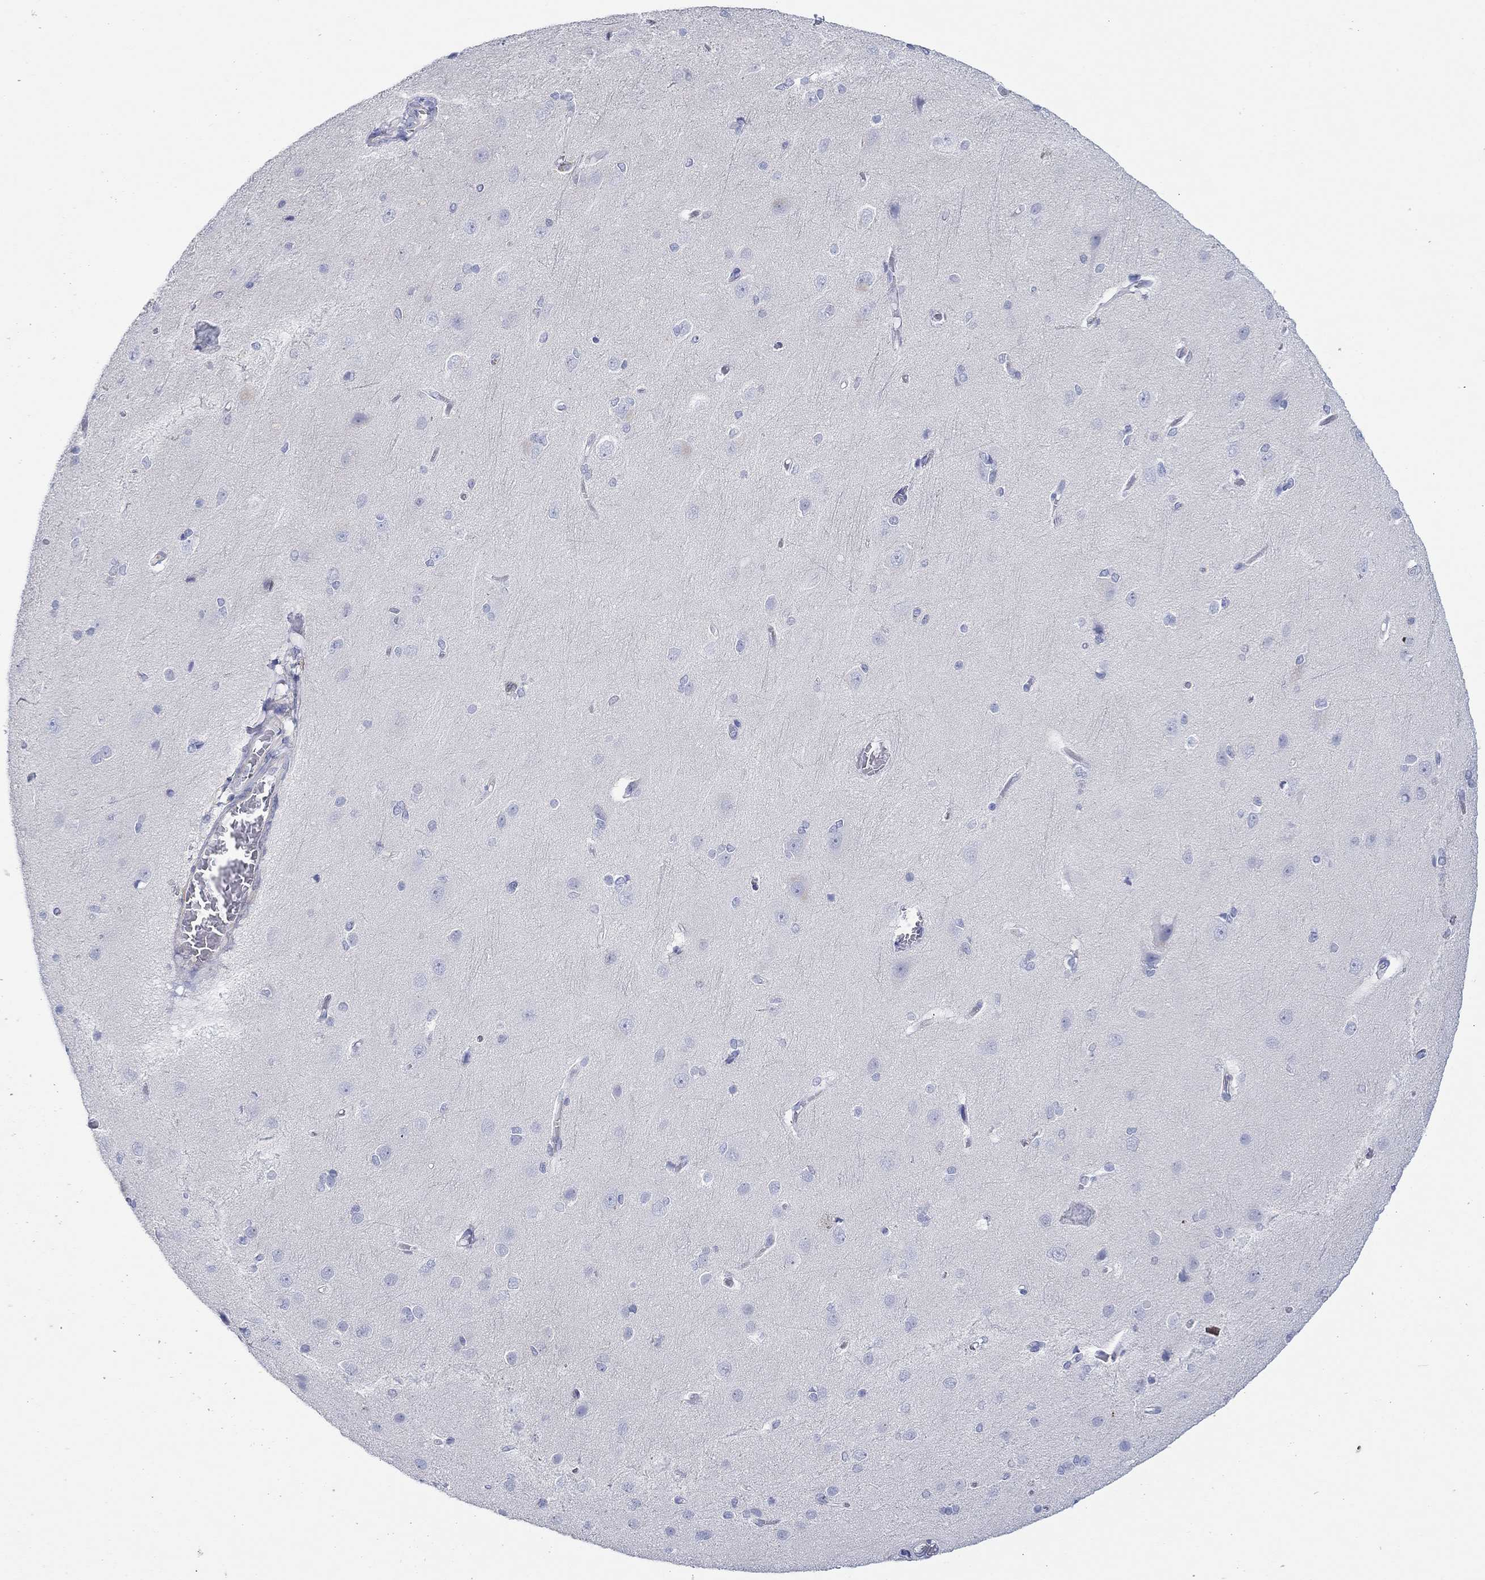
{"staining": {"intensity": "negative", "quantity": "none", "location": "none"}, "tissue": "cerebral cortex", "cell_type": "Endothelial cells", "image_type": "normal", "snomed": [{"axis": "morphology", "description": "Normal tissue, NOS"}, {"axis": "topography", "description": "Cerebral cortex"}], "caption": "IHC of benign cerebral cortex reveals no staining in endothelial cells.", "gene": "PPIL6", "patient": {"sex": "male", "age": 37}}